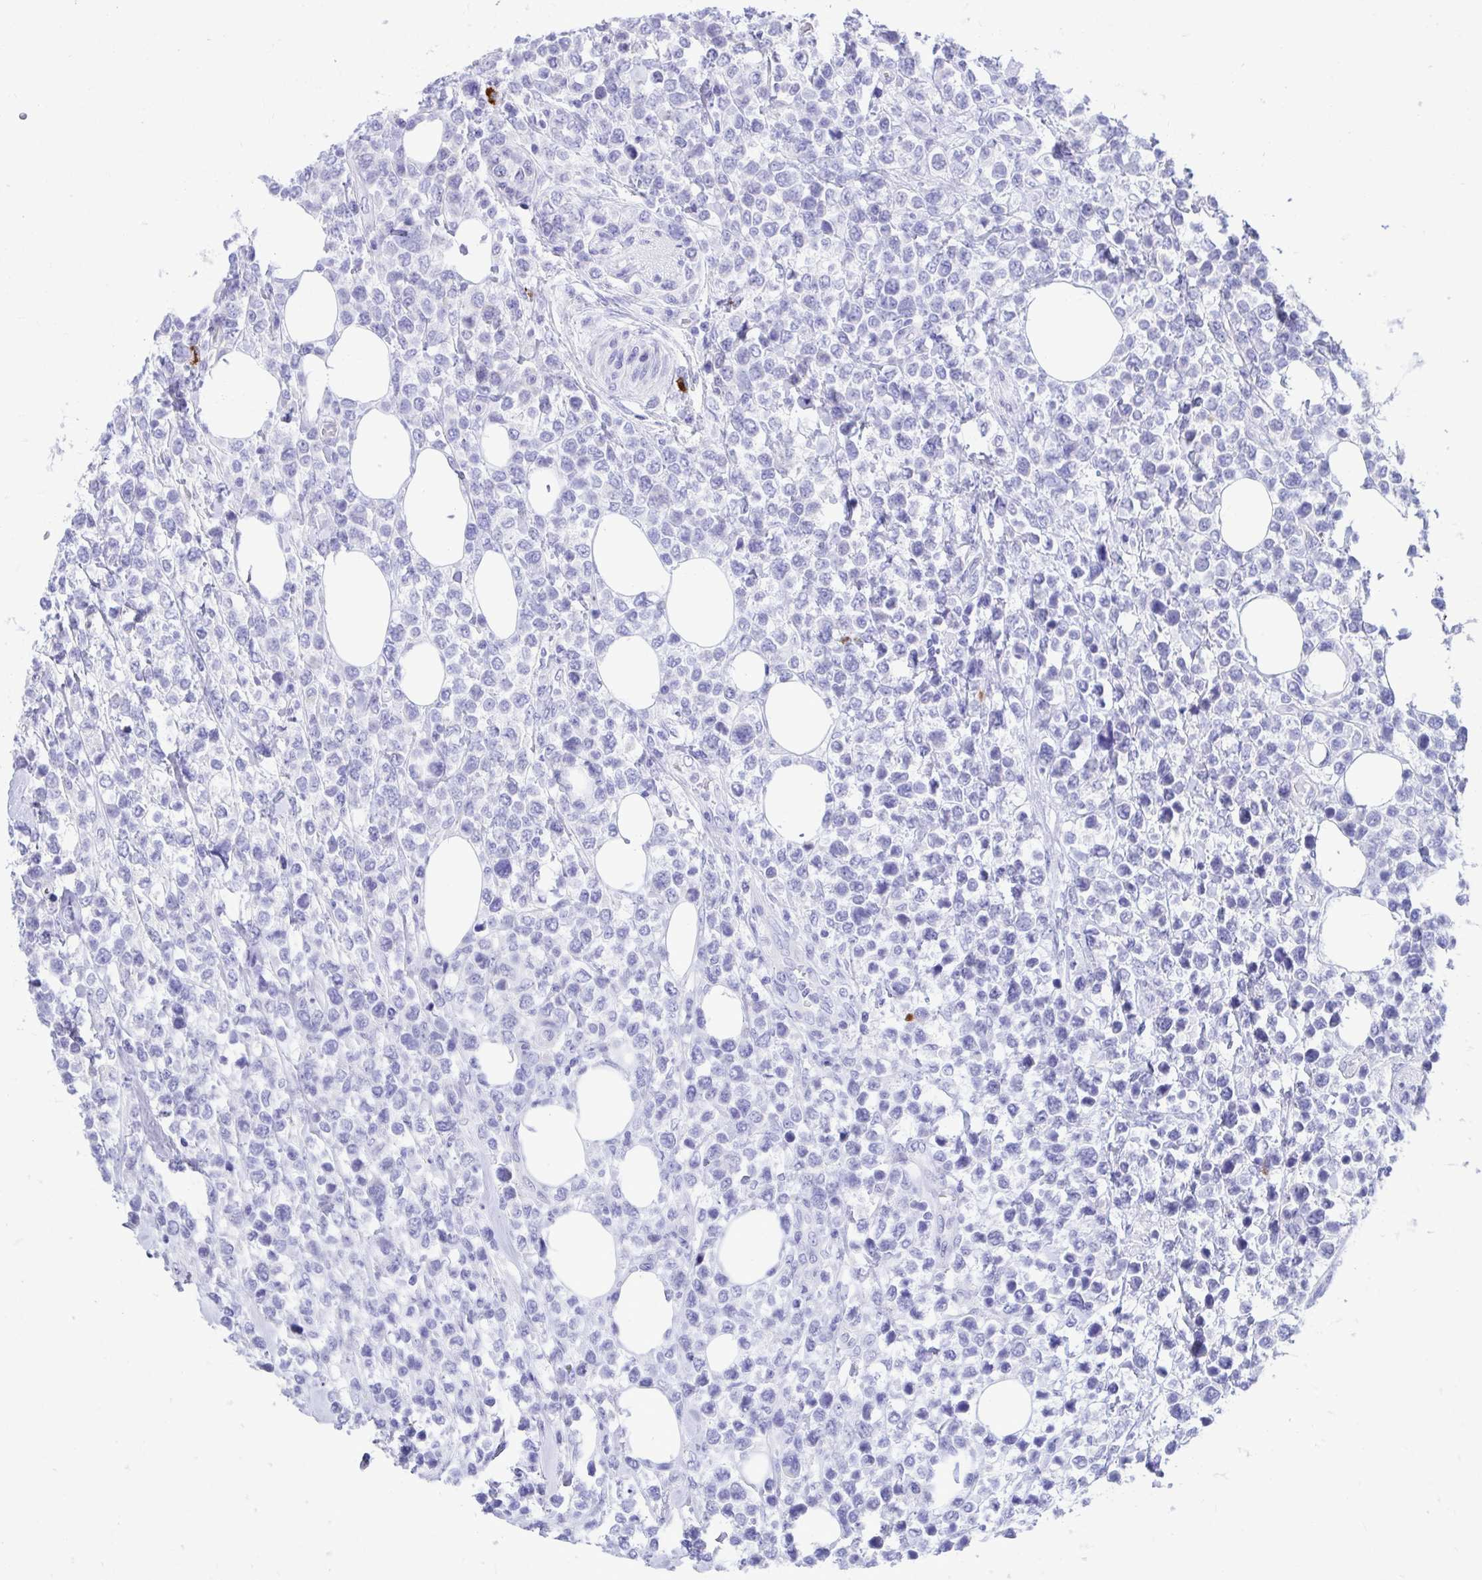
{"staining": {"intensity": "negative", "quantity": "none", "location": "none"}, "tissue": "lymphoma", "cell_type": "Tumor cells", "image_type": "cancer", "snomed": [{"axis": "morphology", "description": "Malignant lymphoma, non-Hodgkin's type, High grade"}, {"axis": "topography", "description": "Soft tissue"}], "caption": "The image reveals no significant positivity in tumor cells of lymphoma. (DAB (3,3'-diaminobenzidine) immunohistochemistry, high magnification).", "gene": "SHISA8", "patient": {"sex": "female", "age": 56}}